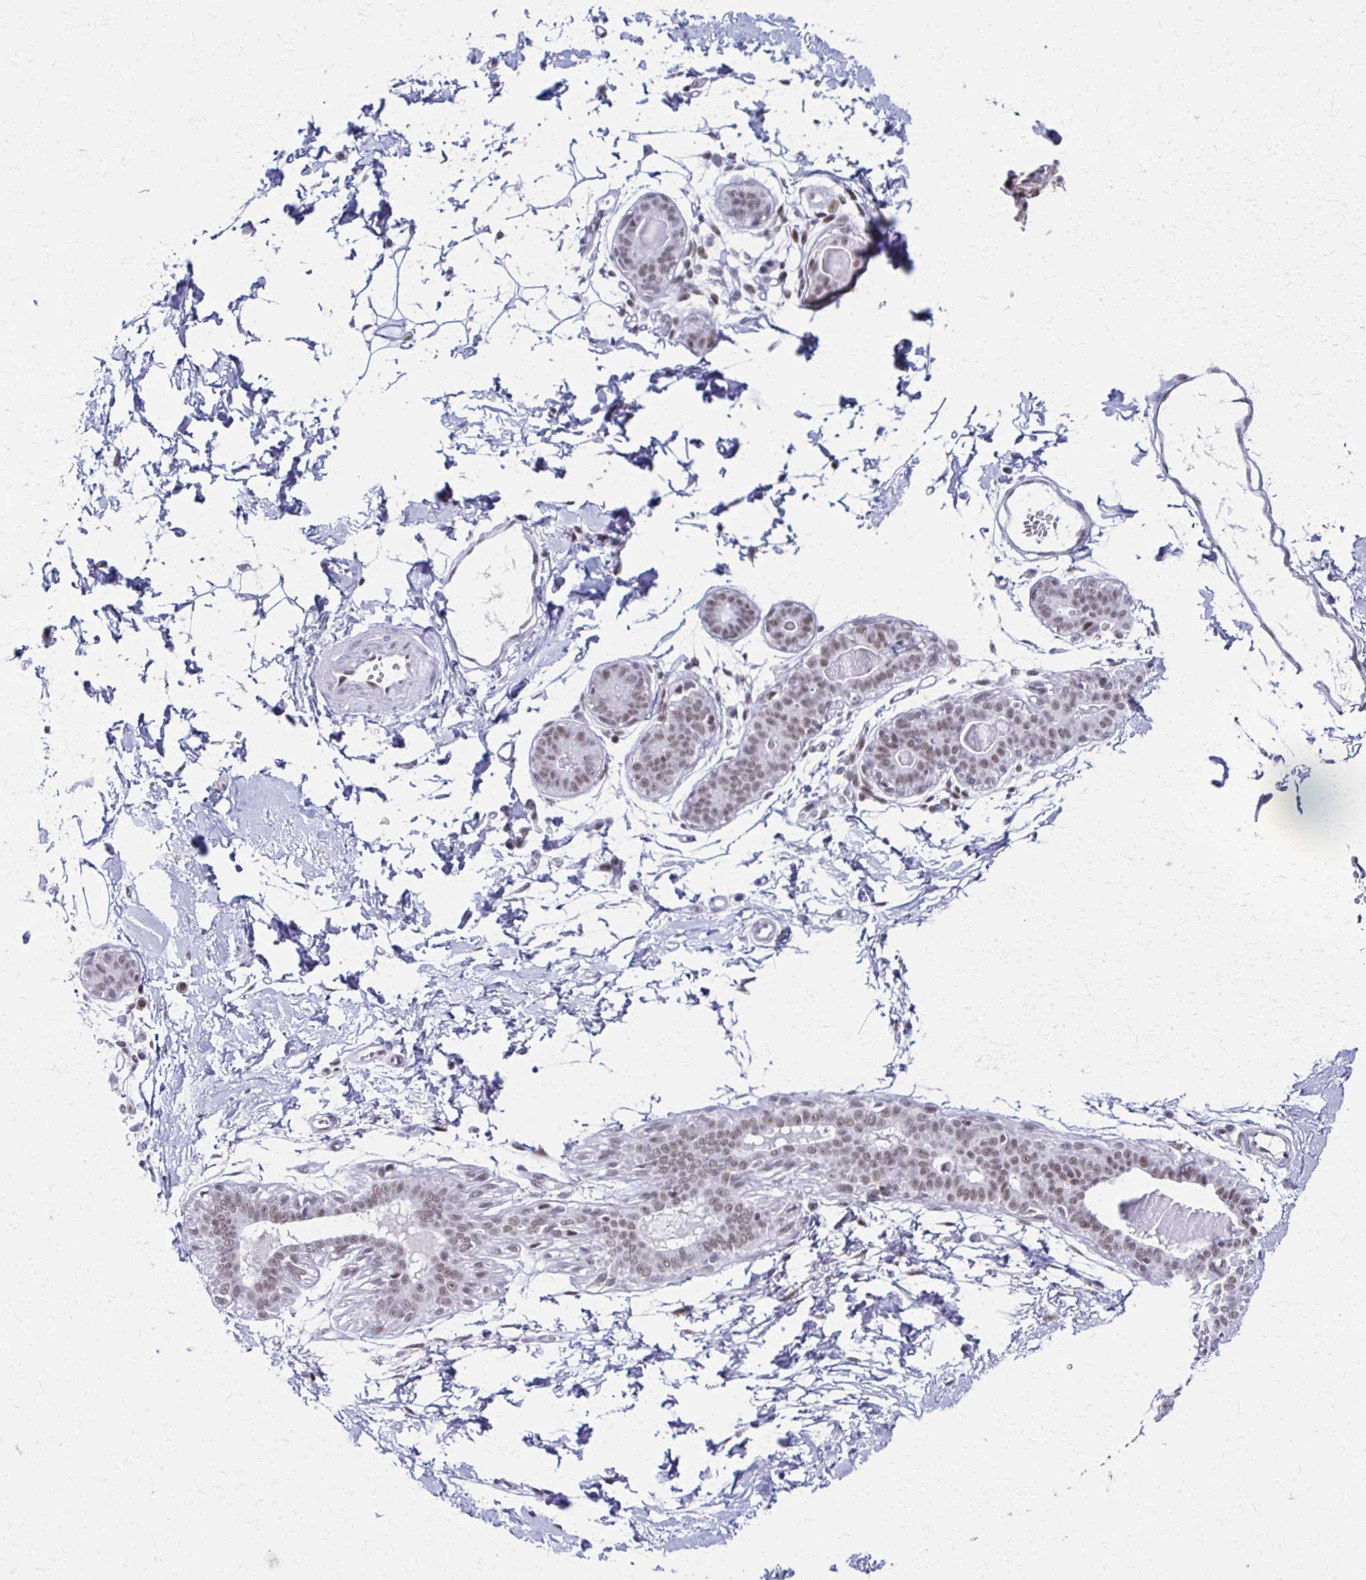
{"staining": {"intensity": "negative", "quantity": "none", "location": "none"}, "tissue": "breast", "cell_type": "Adipocytes", "image_type": "normal", "snomed": [{"axis": "morphology", "description": "Normal tissue, NOS"}, {"axis": "topography", "description": "Breast"}], "caption": "This is an immunohistochemistry micrograph of benign human breast. There is no expression in adipocytes.", "gene": "IRF7", "patient": {"sex": "female", "age": 45}}